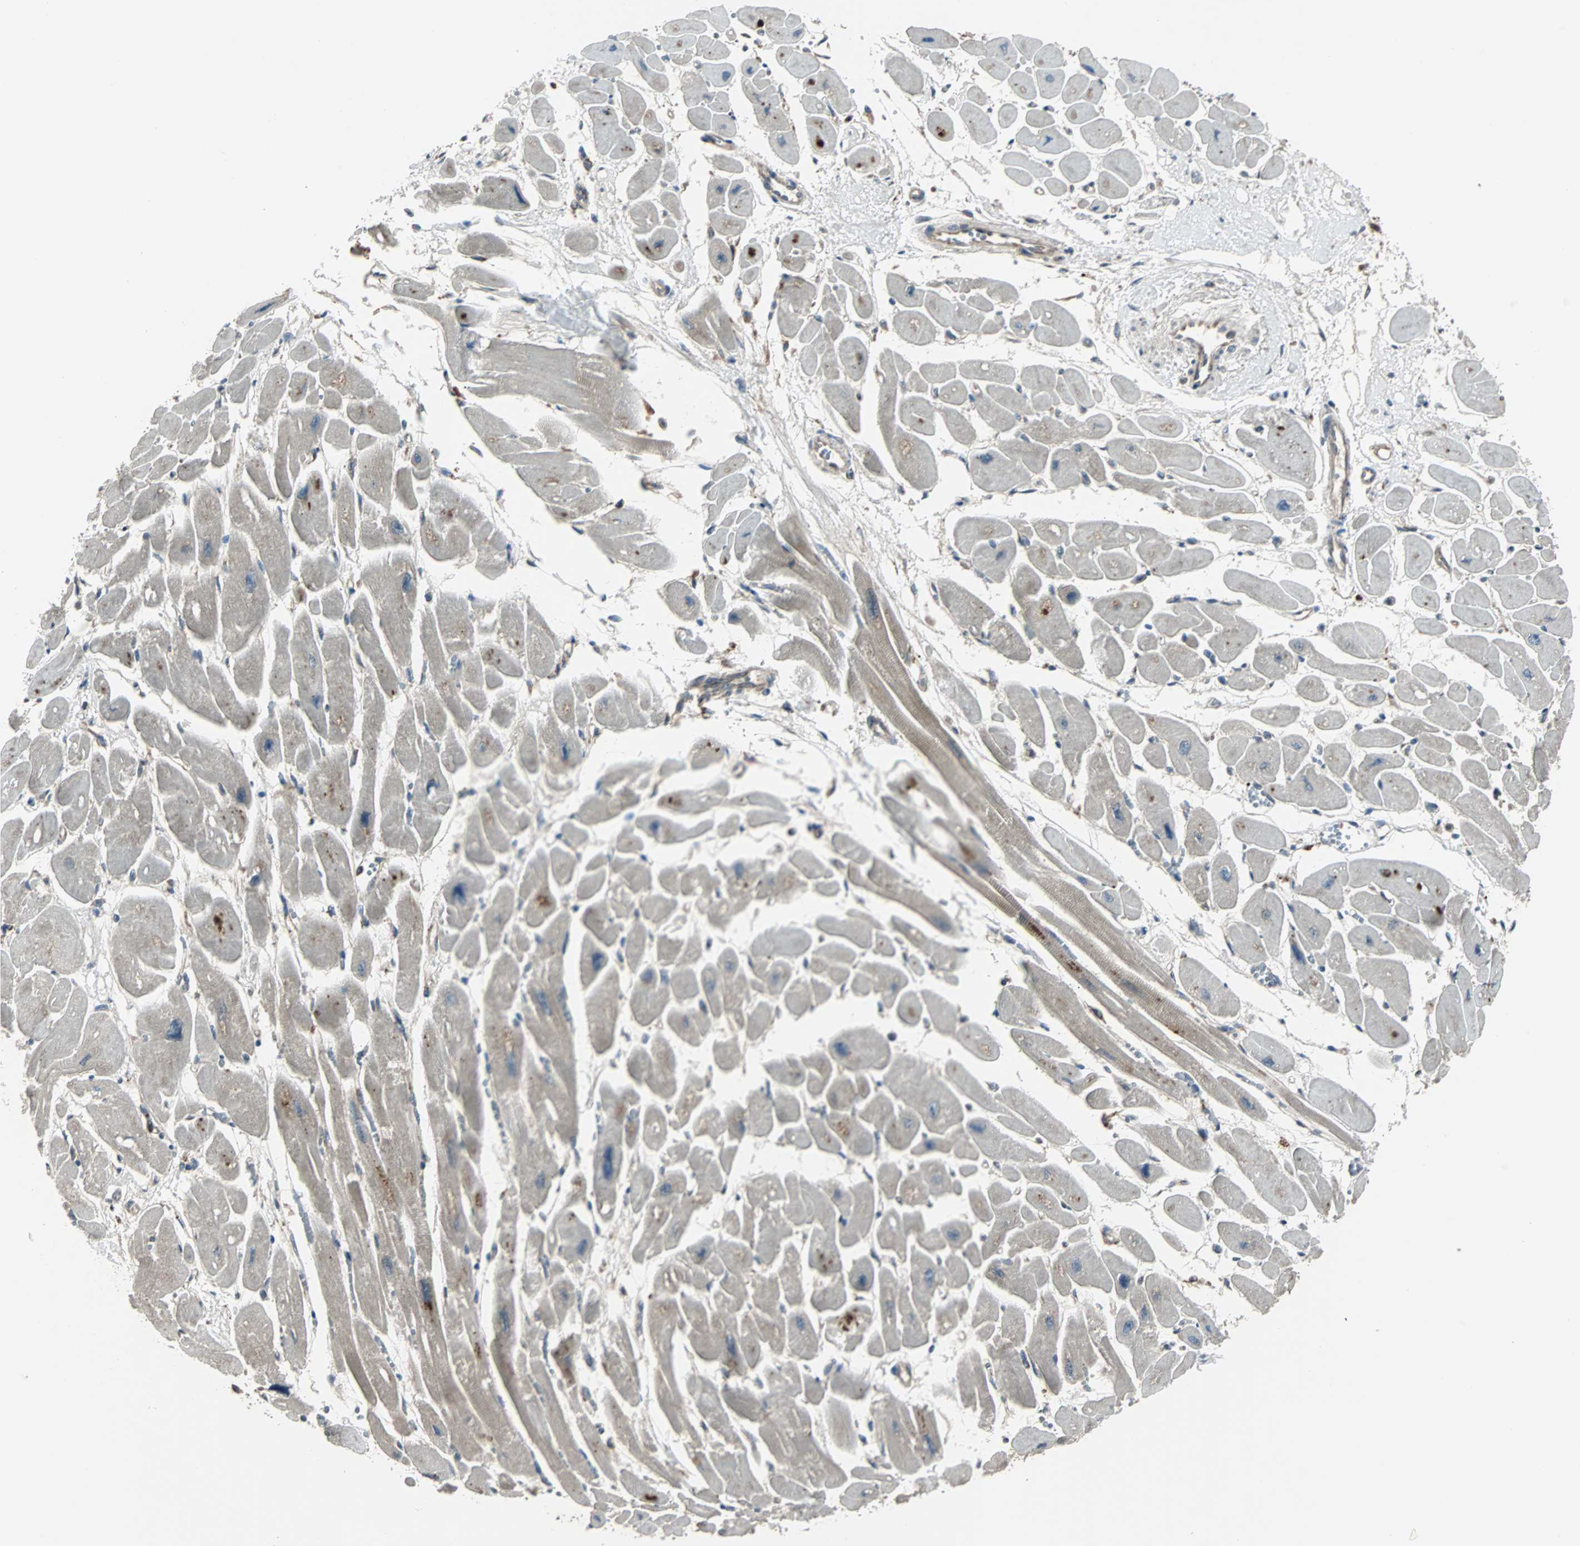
{"staining": {"intensity": "weak", "quantity": ">75%", "location": "cytoplasmic/membranous"}, "tissue": "heart muscle", "cell_type": "Cardiomyocytes", "image_type": "normal", "snomed": [{"axis": "morphology", "description": "Normal tissue, NOS"}, {"axis": "topography", "description": "Heart"}], "caption": "High-magnification brightfield microscopy of benign heart muscle stained with DAB (brown) and counterstained with hematoxylin (blue). cardiomyocytes exhibit weak cytoplasmic/membranous expression is present in about>75% of cells.", "gene": "ARF1", "patient": {"sex": "female", "age": 54}}